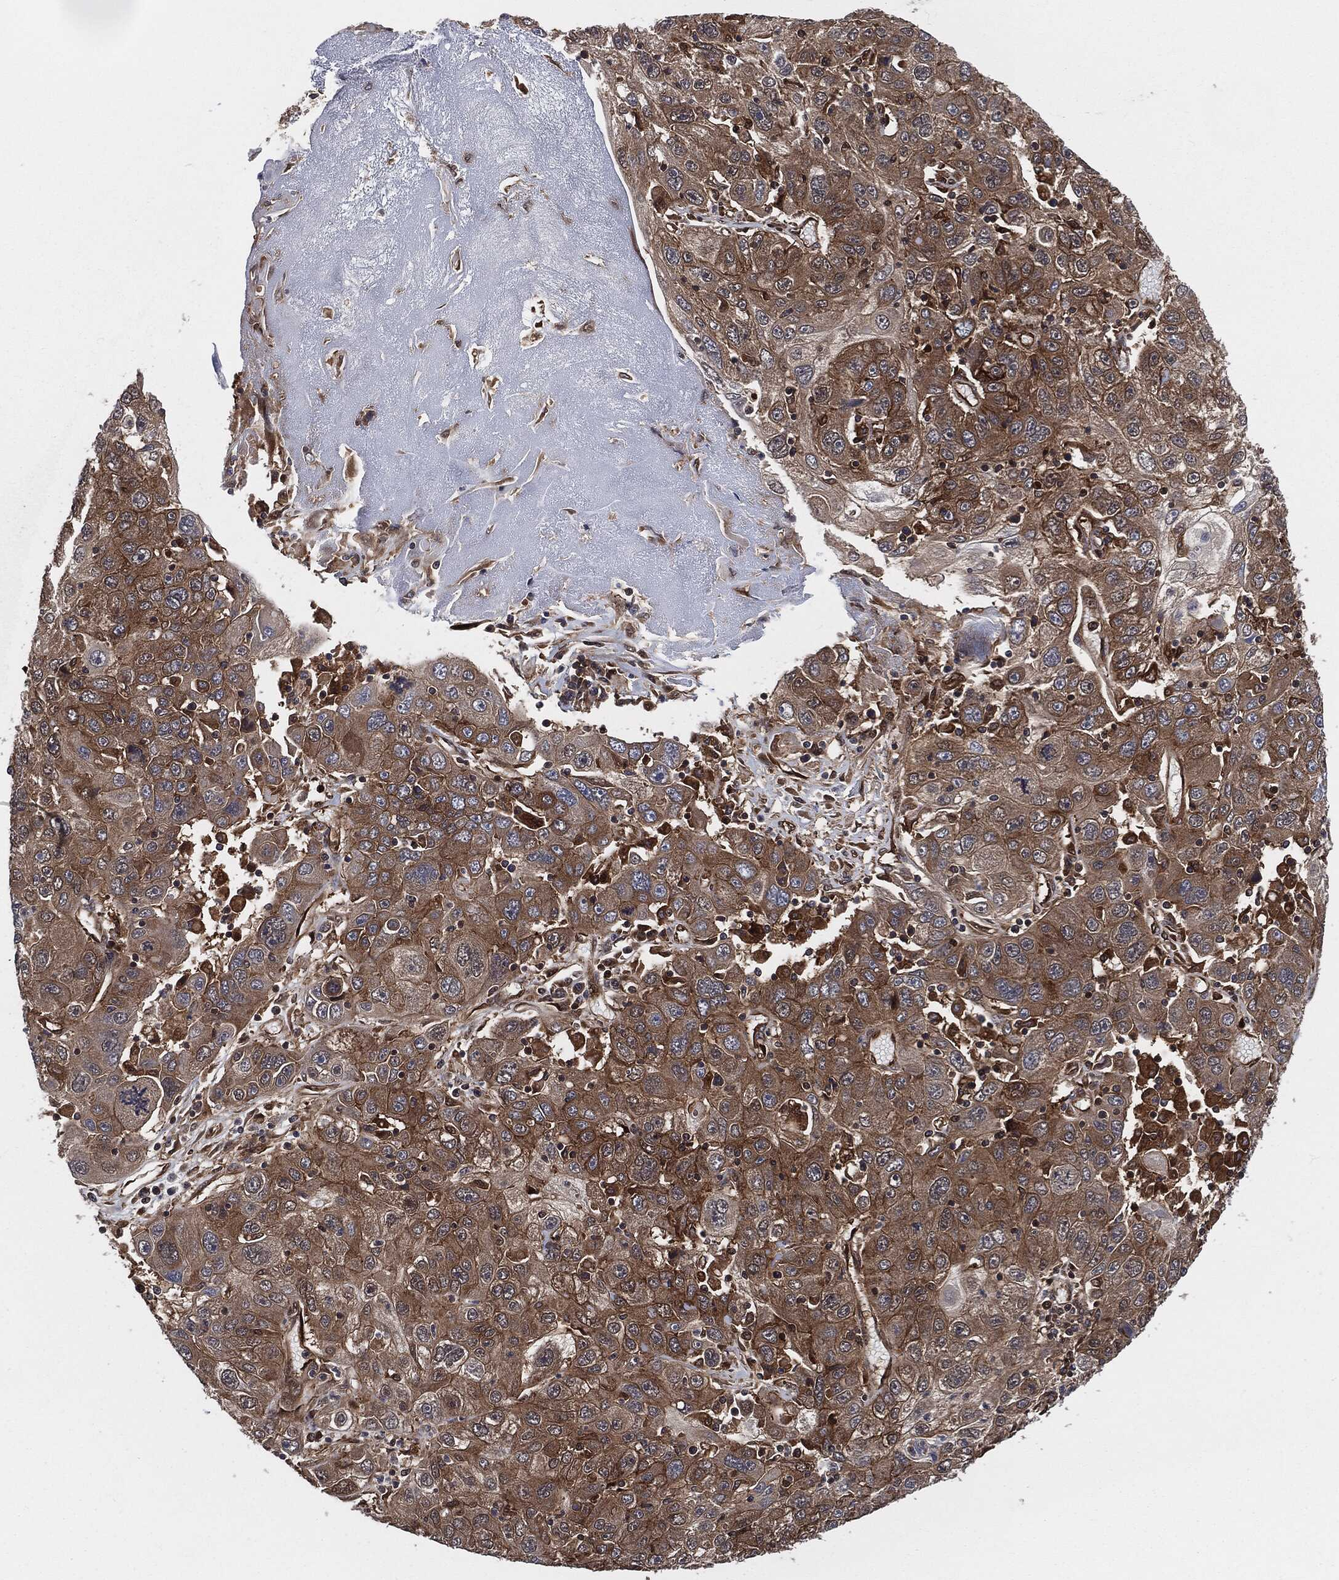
{"staining": {"intensity": "moderate", "quantity": ">75%", "location": "cytoplasmic/membranous"}, "tissue": "stomach cancer", "cell_type": "Tumor cells", "image_type": "cancer", "snomed": [{"axis": "morphology", "description": "Adenocarcinoma, NOS"}, {"axis": "topography", "description": "Stomach"}], "caption": "Human stomach cancer (adenocarcinoma) stained with a brown dye exhibits moderate cytoplasmic/membranous positive positivity in about >75% of tumor cells.", "gene": "XPNPEP1", "patient": {"sex": "male", "age": 56}}